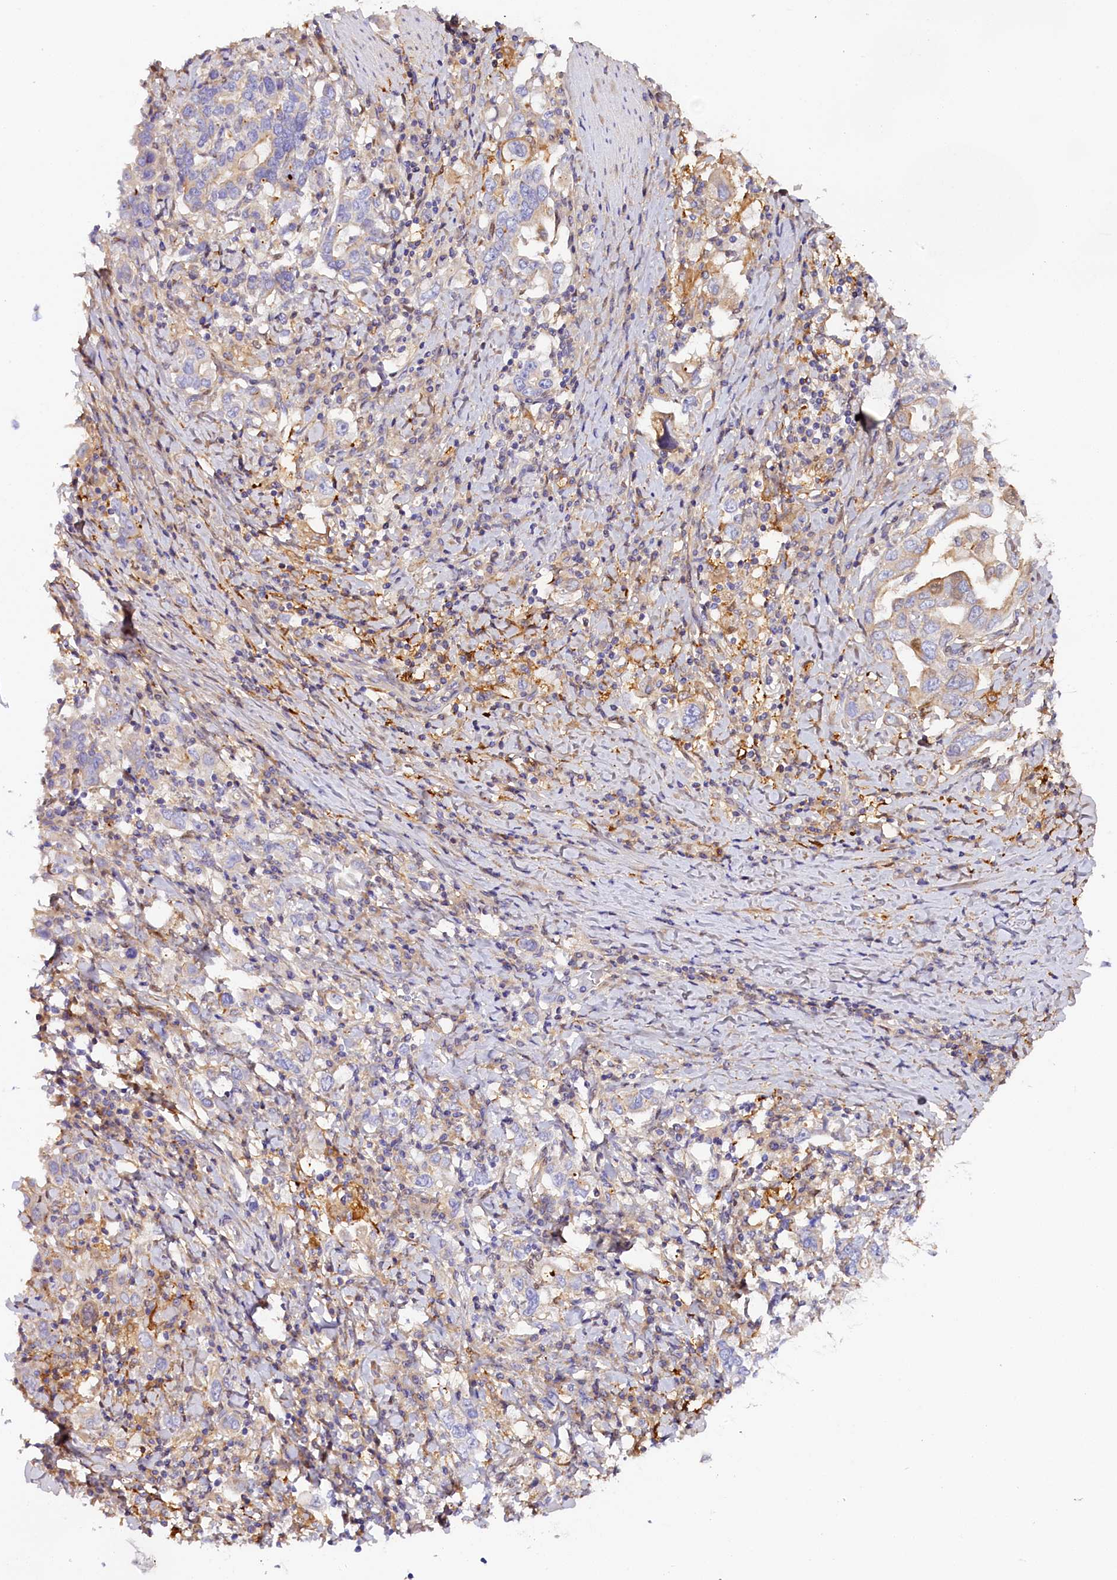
{"staining": {"intensity": "weak", "quantity": "<25%", "location": "cytoplasmic/membranous"}, "tissue": "stomach cancer", "cell_type": "Tumor cells", "image_type": "cancer", "snomed": [{"axis": "morphology", "description": "Adenocarcinoma, NOS"}, {"axis": "topography", "description": "Stomach, upper"}, {"axis": "topography", "description": "Stomach"}], "caption": "This image is of stomach cancer (adenocarcinoma) stained with IHC to label a protein in brown with the nuclei are counter-stained blue. There is no positivity in tumor cells.", "gene": "KATNB1", "patient": {"sex": "male", "age": 62}}